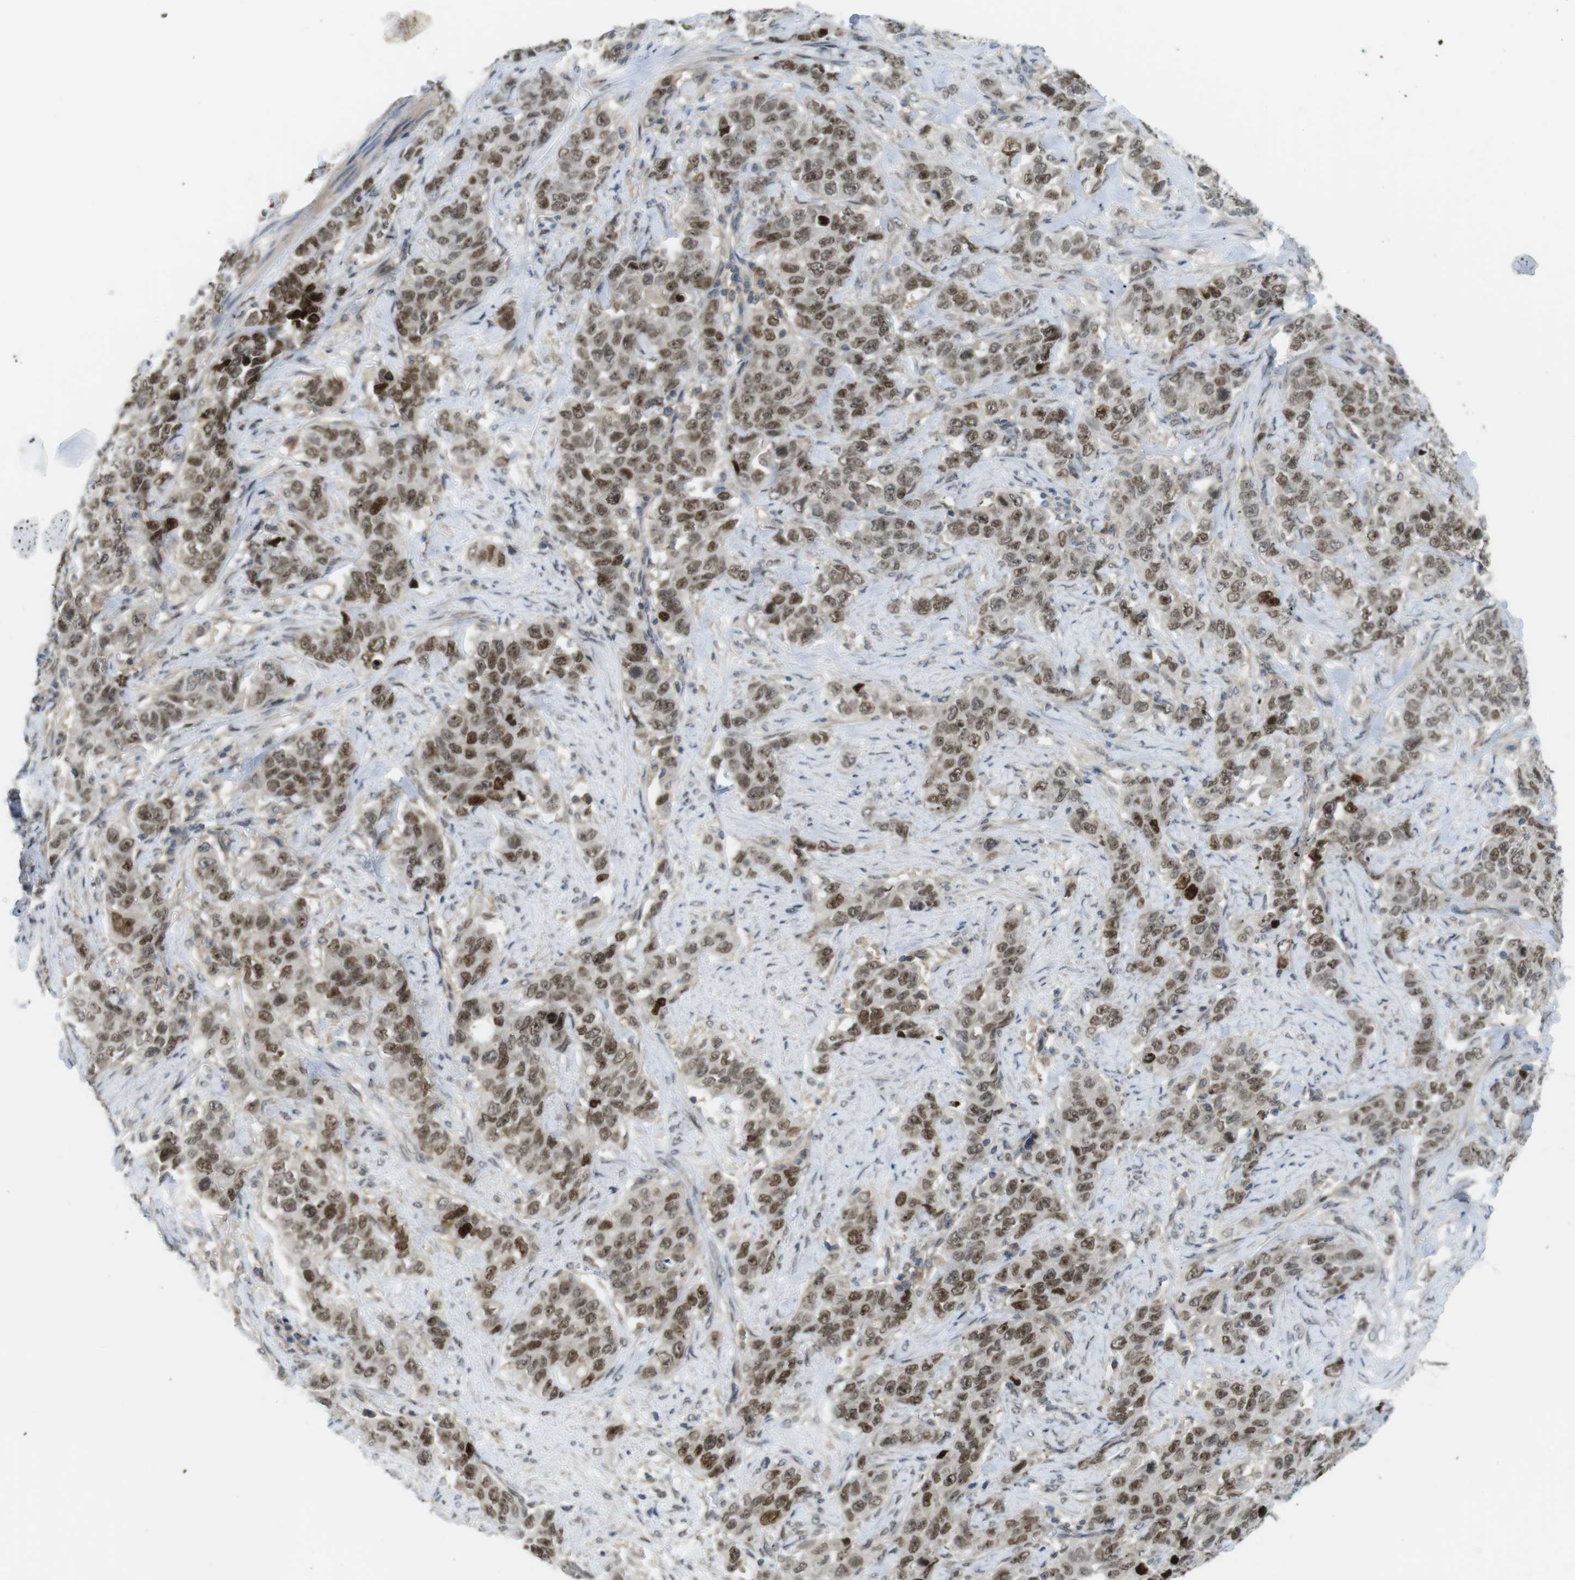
{"staining": {"intensity": "moderate", "quantity": ">75%", "location": "nuclear"}, "tissue": "stomach cancer", "cell_type": "Tumor cells", "image_type": "cancer", "snomed": [{"axis": "morphology", "description": "Adenocarcinoma, NOS"}, {"axis": "topography", "description": "Stomach"}], "caption": "Moderate nuclear expression is seen in approximately >75% of tumor cells in stomach cancer (adenocarcinoma).", "gene": "RCC1", "patient": {"sex": "male", "age": 48}}